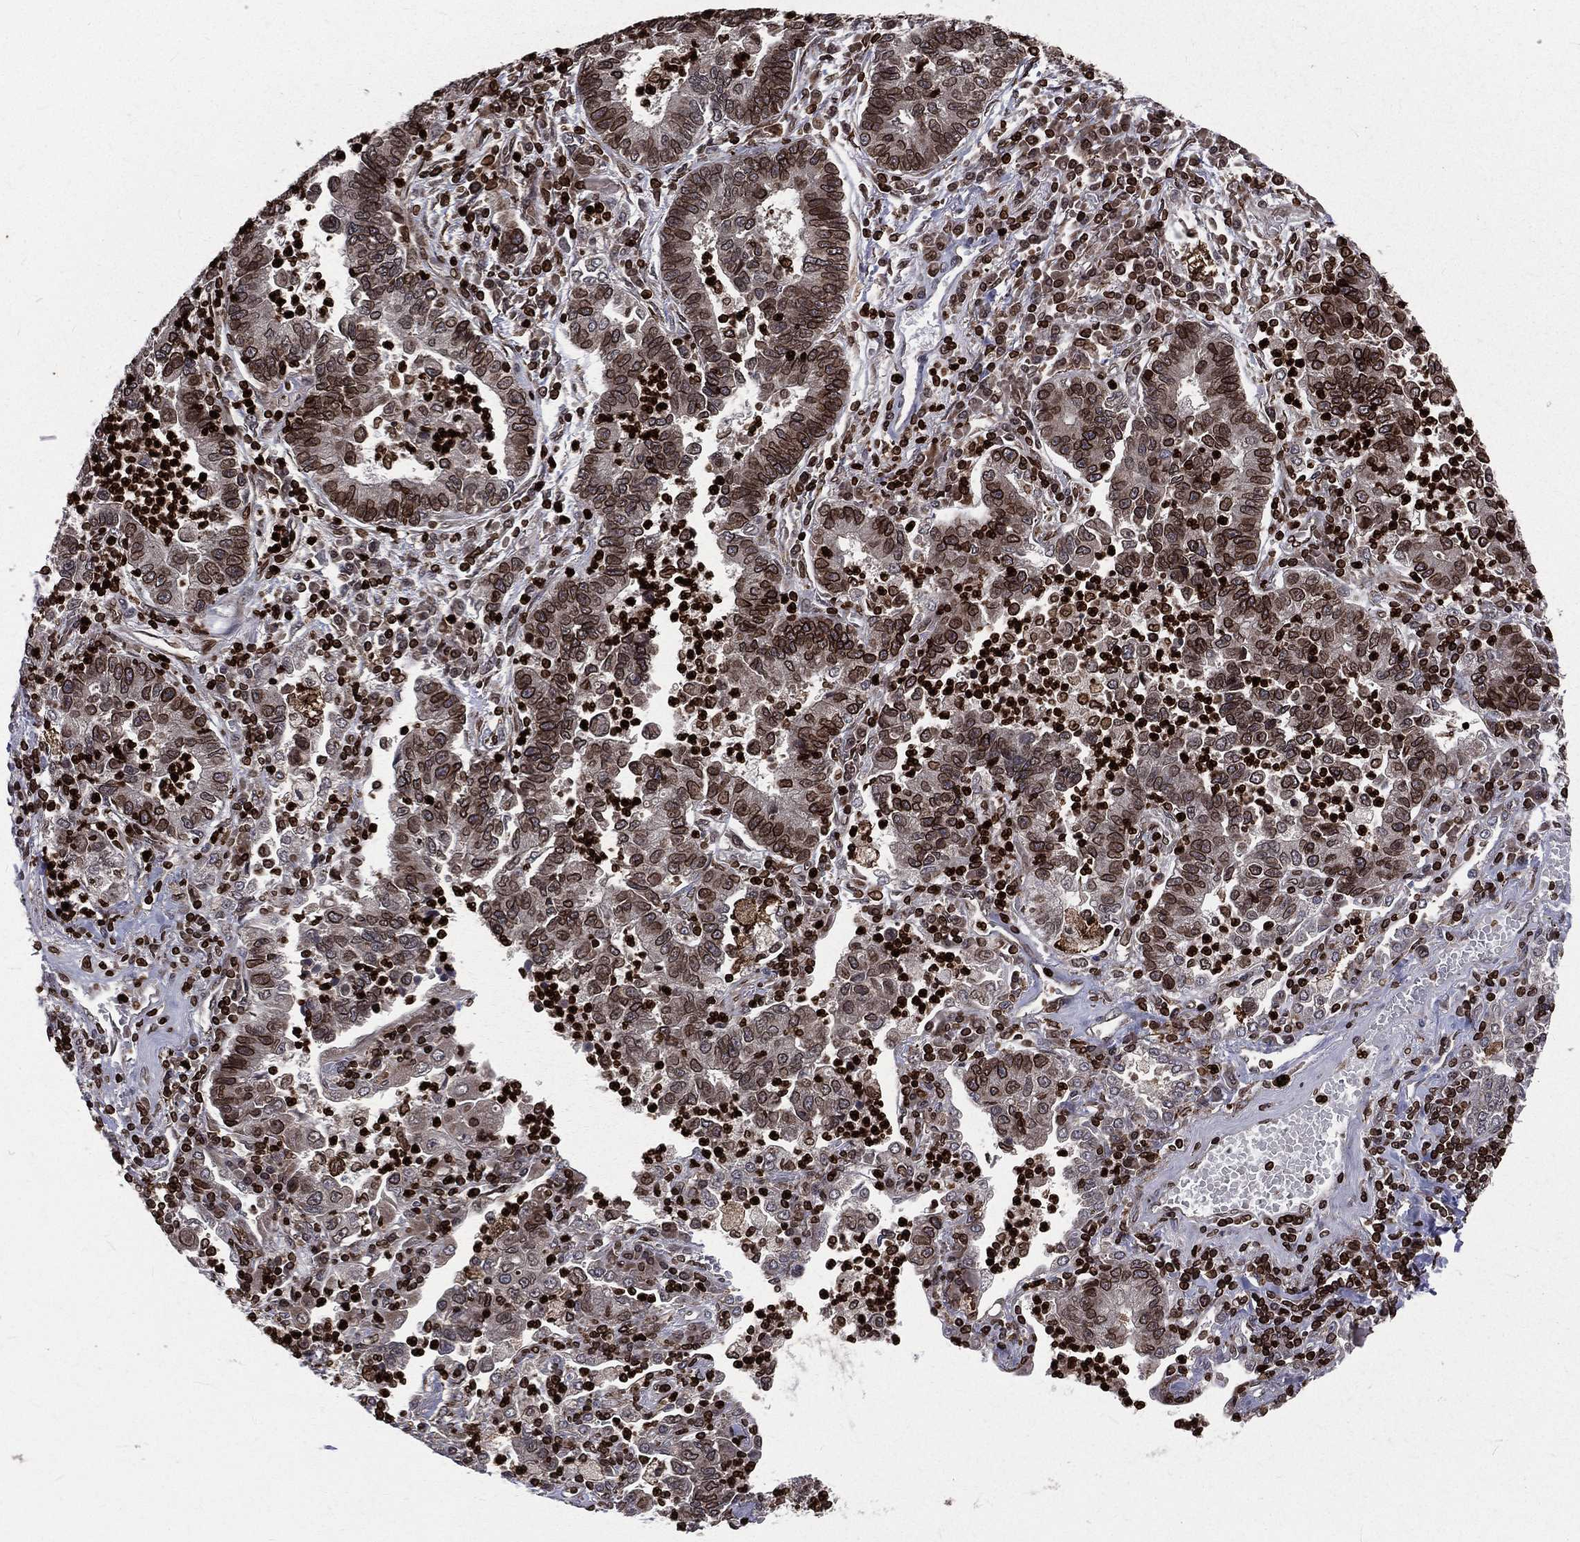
{"staining": {"intensity": "strong", "quantity": "25%-75%", "location": "cytoplasmic/membranous,nuclear"}, "tissue": "lung cancer", "cell_type": "Tumor cells", "image_type": "cancer", "snomed": [{"axis": "morphology", "description": "Adenocarcinoma, NOS"}, {"axis": "topography", "description": "Lung"}], "caption": "Immunohistochemistry photomicrograph of lung cancer (adenocarcinoma) stained for a protein (brown), which demonstrates high levels of strong cytoplasmic/membranous and nuclear staining in about 25%-75% of tumor cells.", "gene": "LBR", "patient": {"sex": "female", "age": 57}}